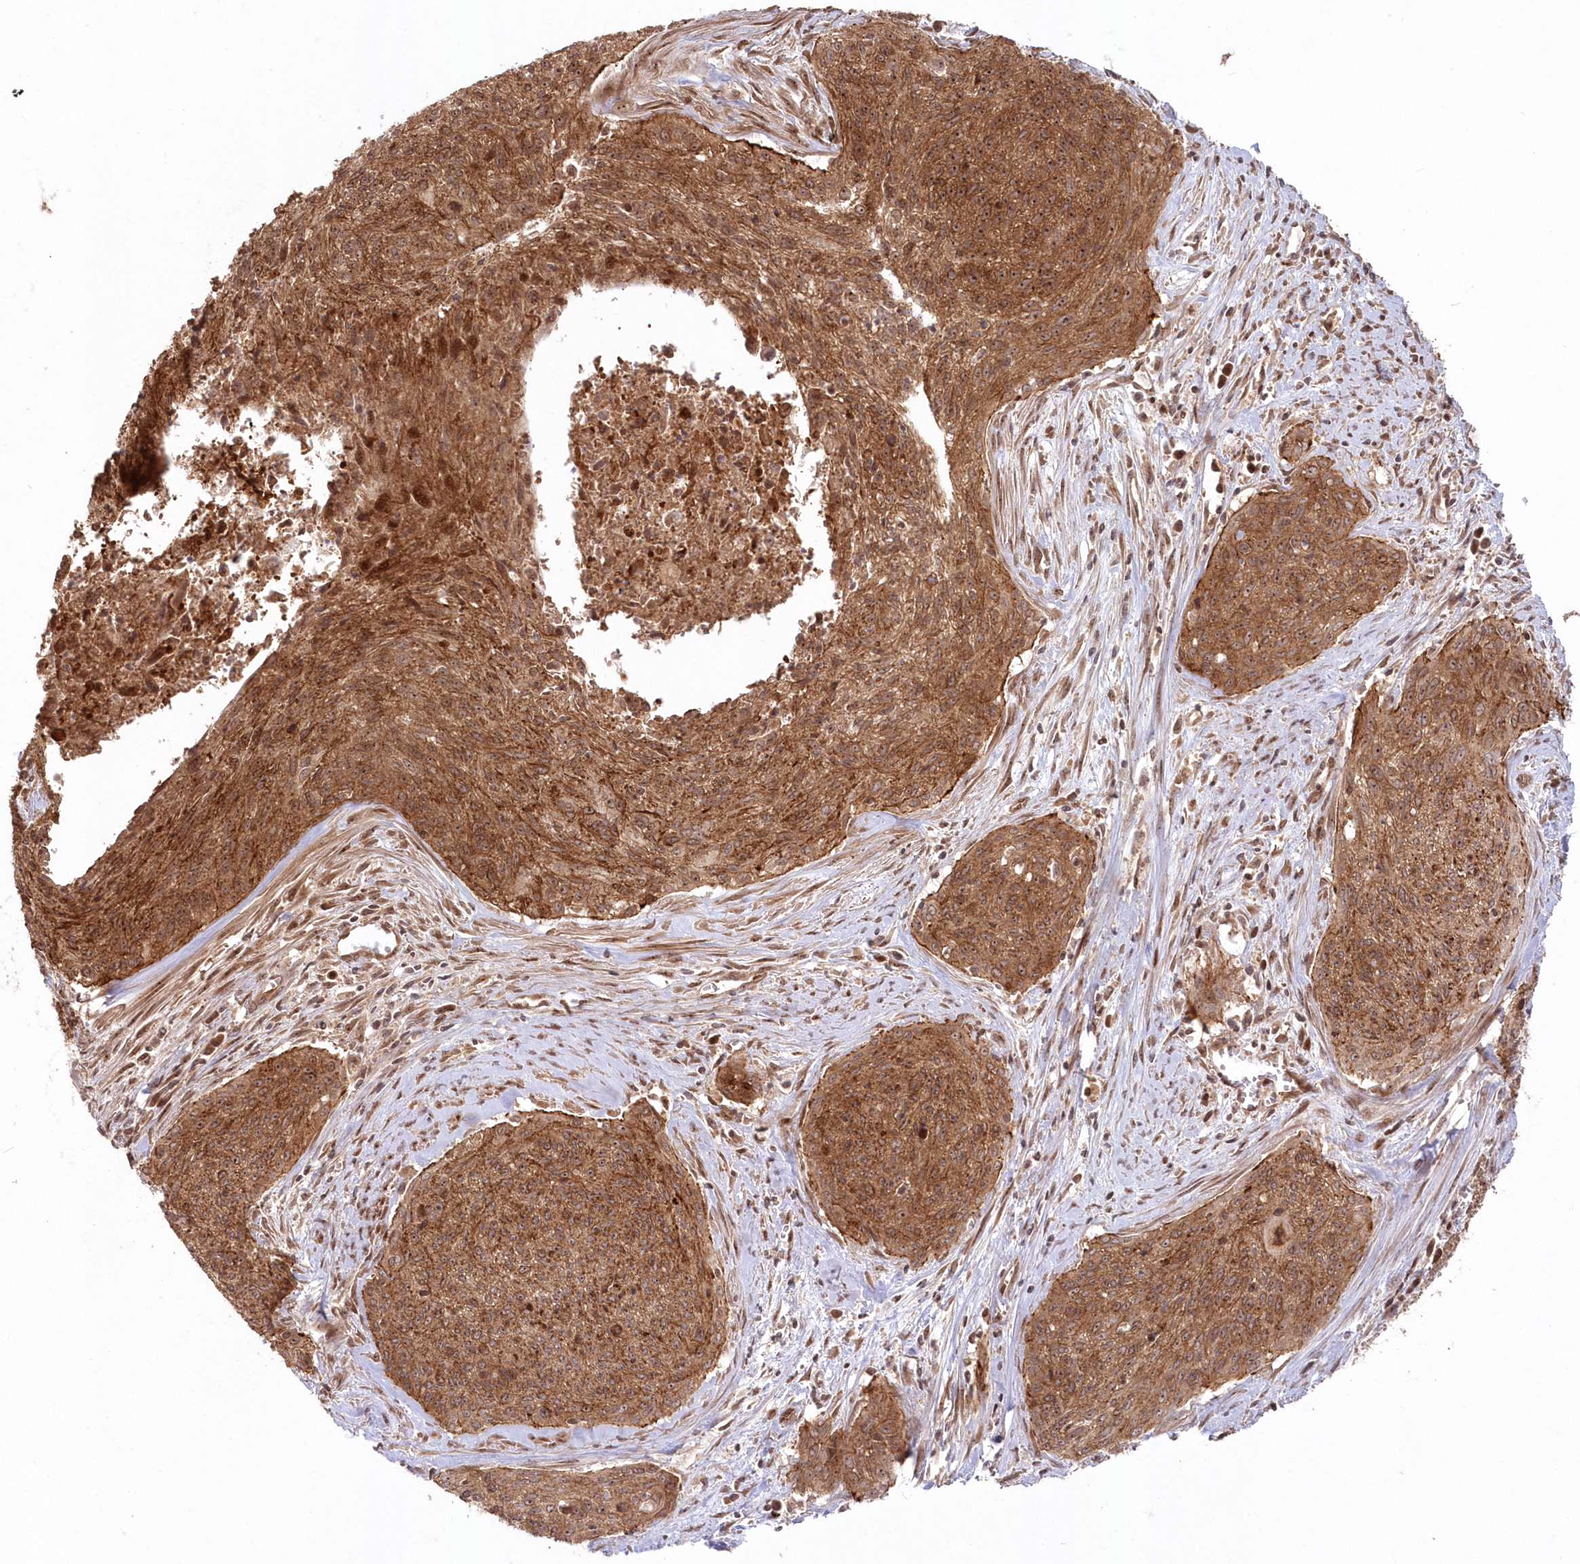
{"staining": {"intensity": "moderate", "quantity": ">75%", "location": "cytoplasmic/membranous,nuclear"}, "tissue": "cervical cancer", "cell_type": "Tumor cells", "image_type": "cancer", "snomed": [{"axis": "morphology", "description": "Squamous cell carcinoma, NOS"}, {"axis": "topography", "description": "Cervix"}], "caption": "A micrograph of cervical cancer (squamous cell carcinoma) stained for a protein demonstrates moderate cytoplasmic/membranous and nuclear brown staining in tumor cells. (DAB IHC, brown staining for protein, blue staining for nuclei).", "gene": "SERINC1", "patient": {"sex": "female", "age": 55}}